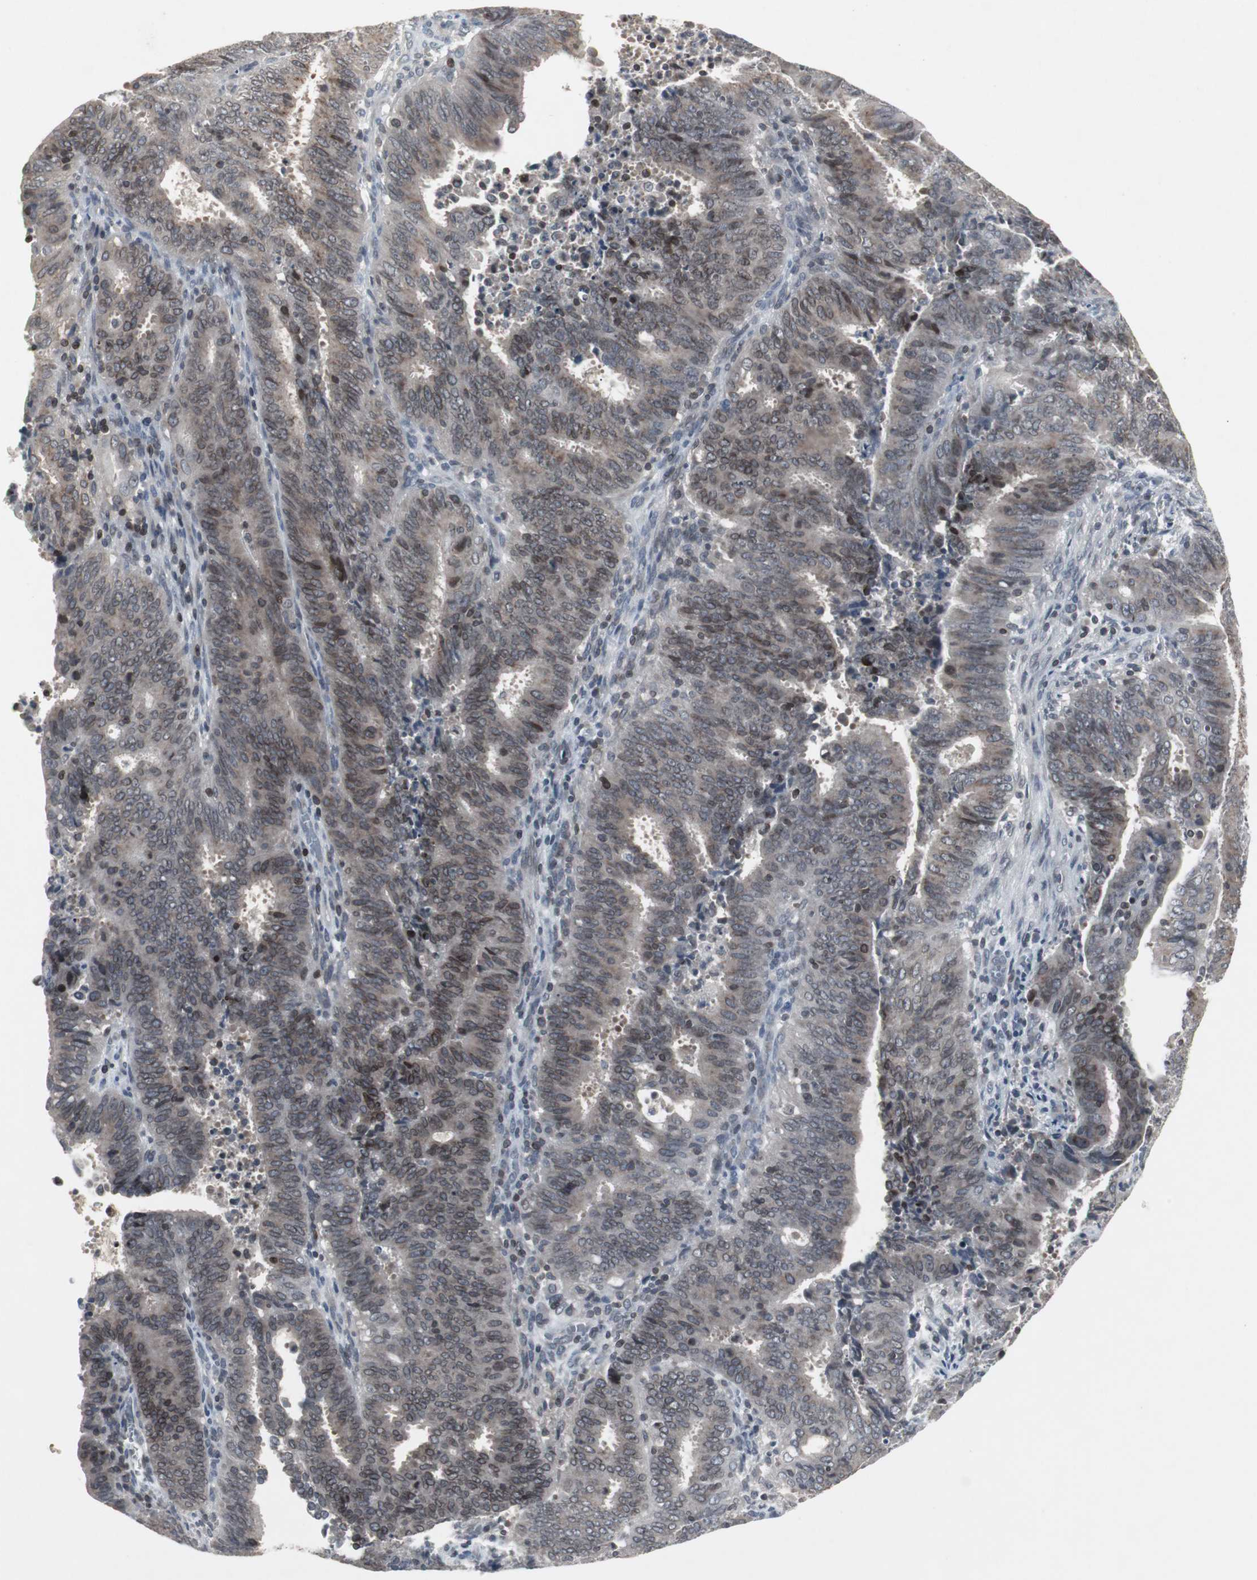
{"staining": {"intensity": "weak", "quantity": "25%-75%", "location": "cytoplasmic/membranous,nuclear"}, "tissue": "cervical cancer", "cell_type": "Tumor cells", "image_type": "cancer", "snomed": [{"axis": "morphology", "description": "Adenocarcinoma, NOS"}, {"axis": "topography", "description": "Cervix"}], "caption": "Cervical cancer stained with a brown dye shows weak cytoplasmic/membranous and nuclear positive positivity in approximately 25%-75% of tumor cells.", "gene": "ZNF396", "patient": {"sex": "female", "age": 44}}